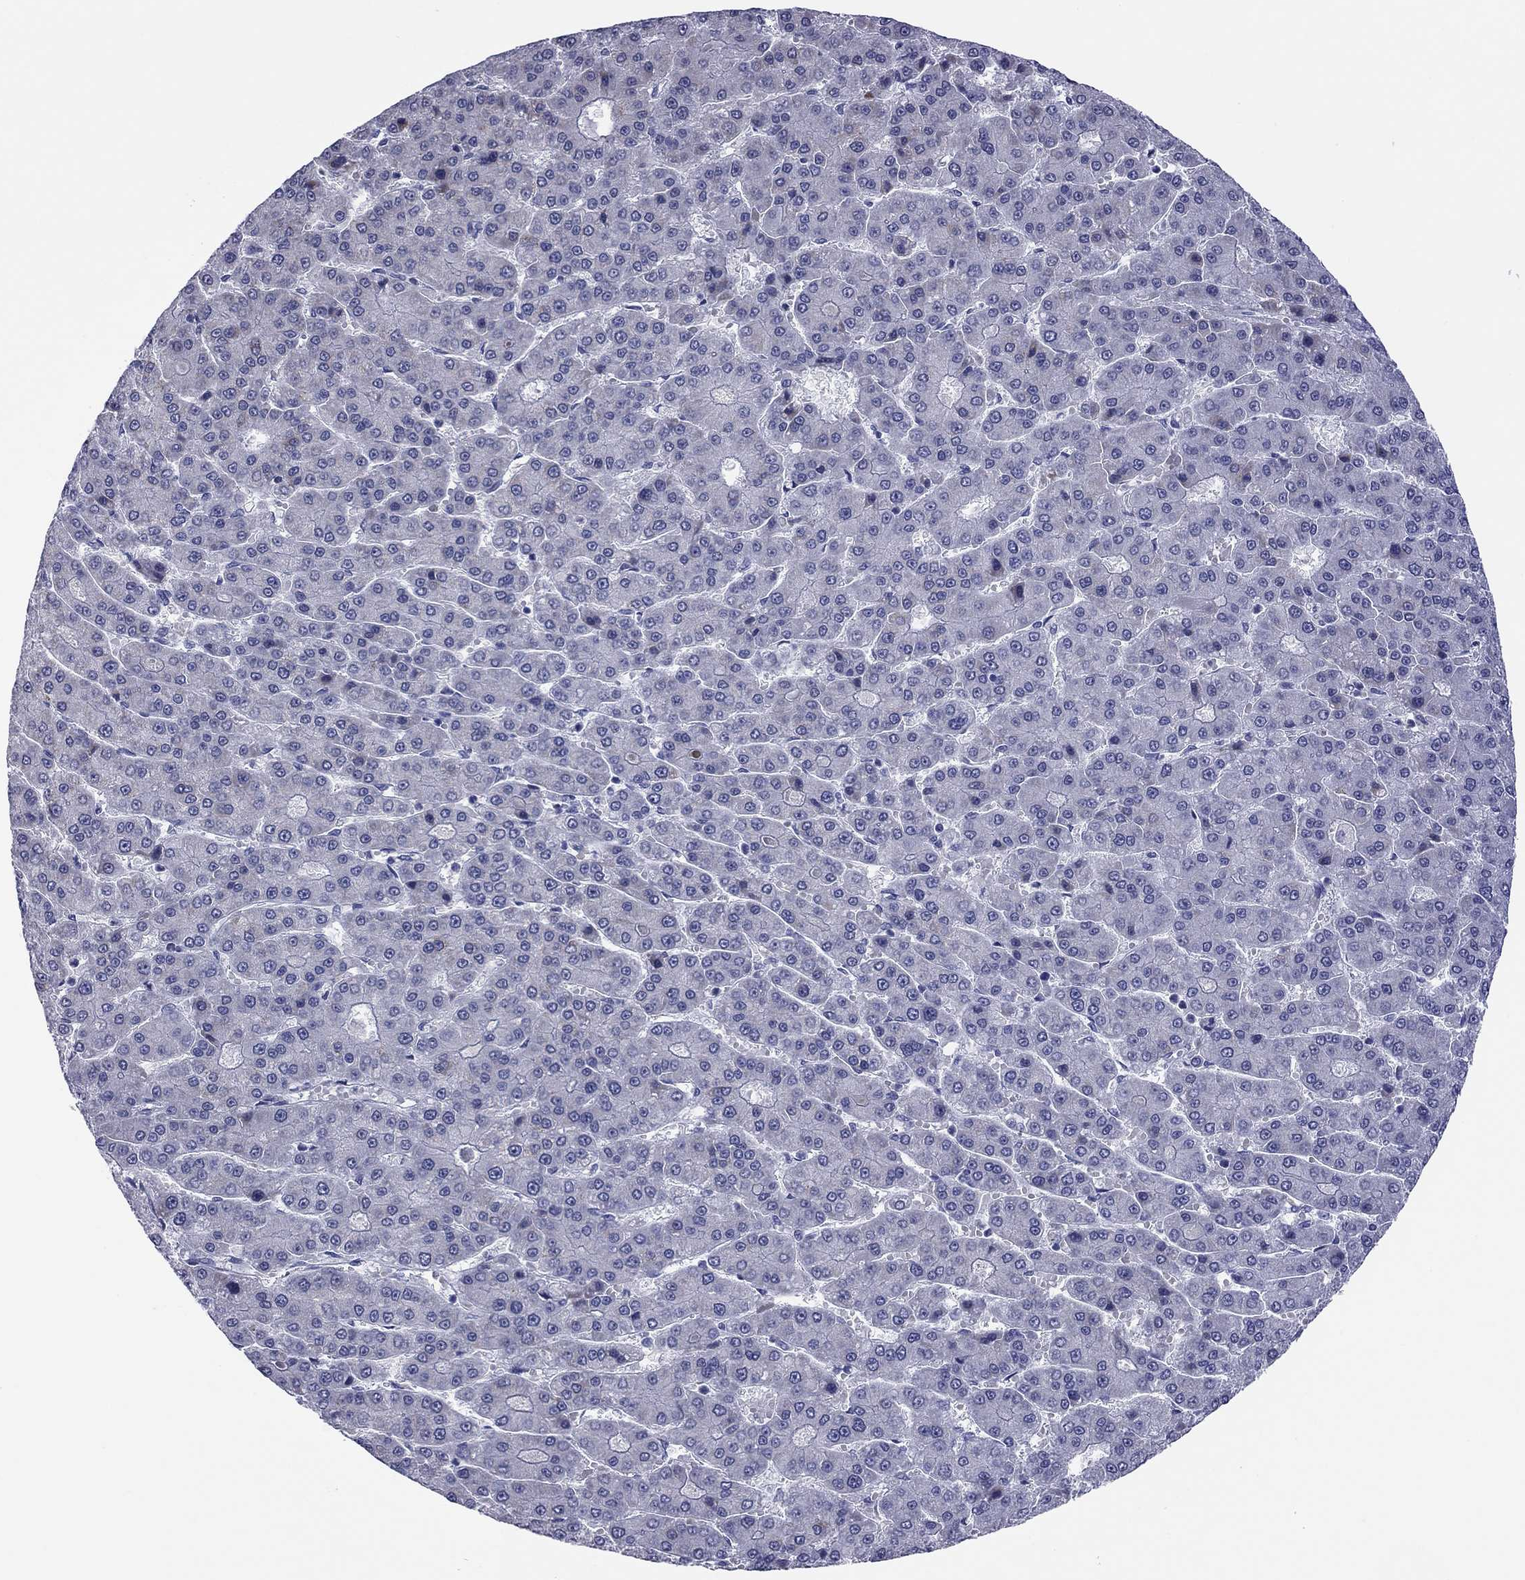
{"staining": {"intensity": "negative", "quantity": "none", "location": "none"}, "tissue": "liver cancer", "cell_type": "Tumor cells", "image_type": "cancer", "snomed": [{"axis": "morphology", "description": "Carcinoma, Hepatocellular, NOS"}, {"axis": "topography", "description": "Liver"}], "caption": "Image shows no significant protein staining in tumor cells of liver hepatocellular carcinoma.", "gene": "POU5F2", "patient": {"sex": "male", "age": 70}}